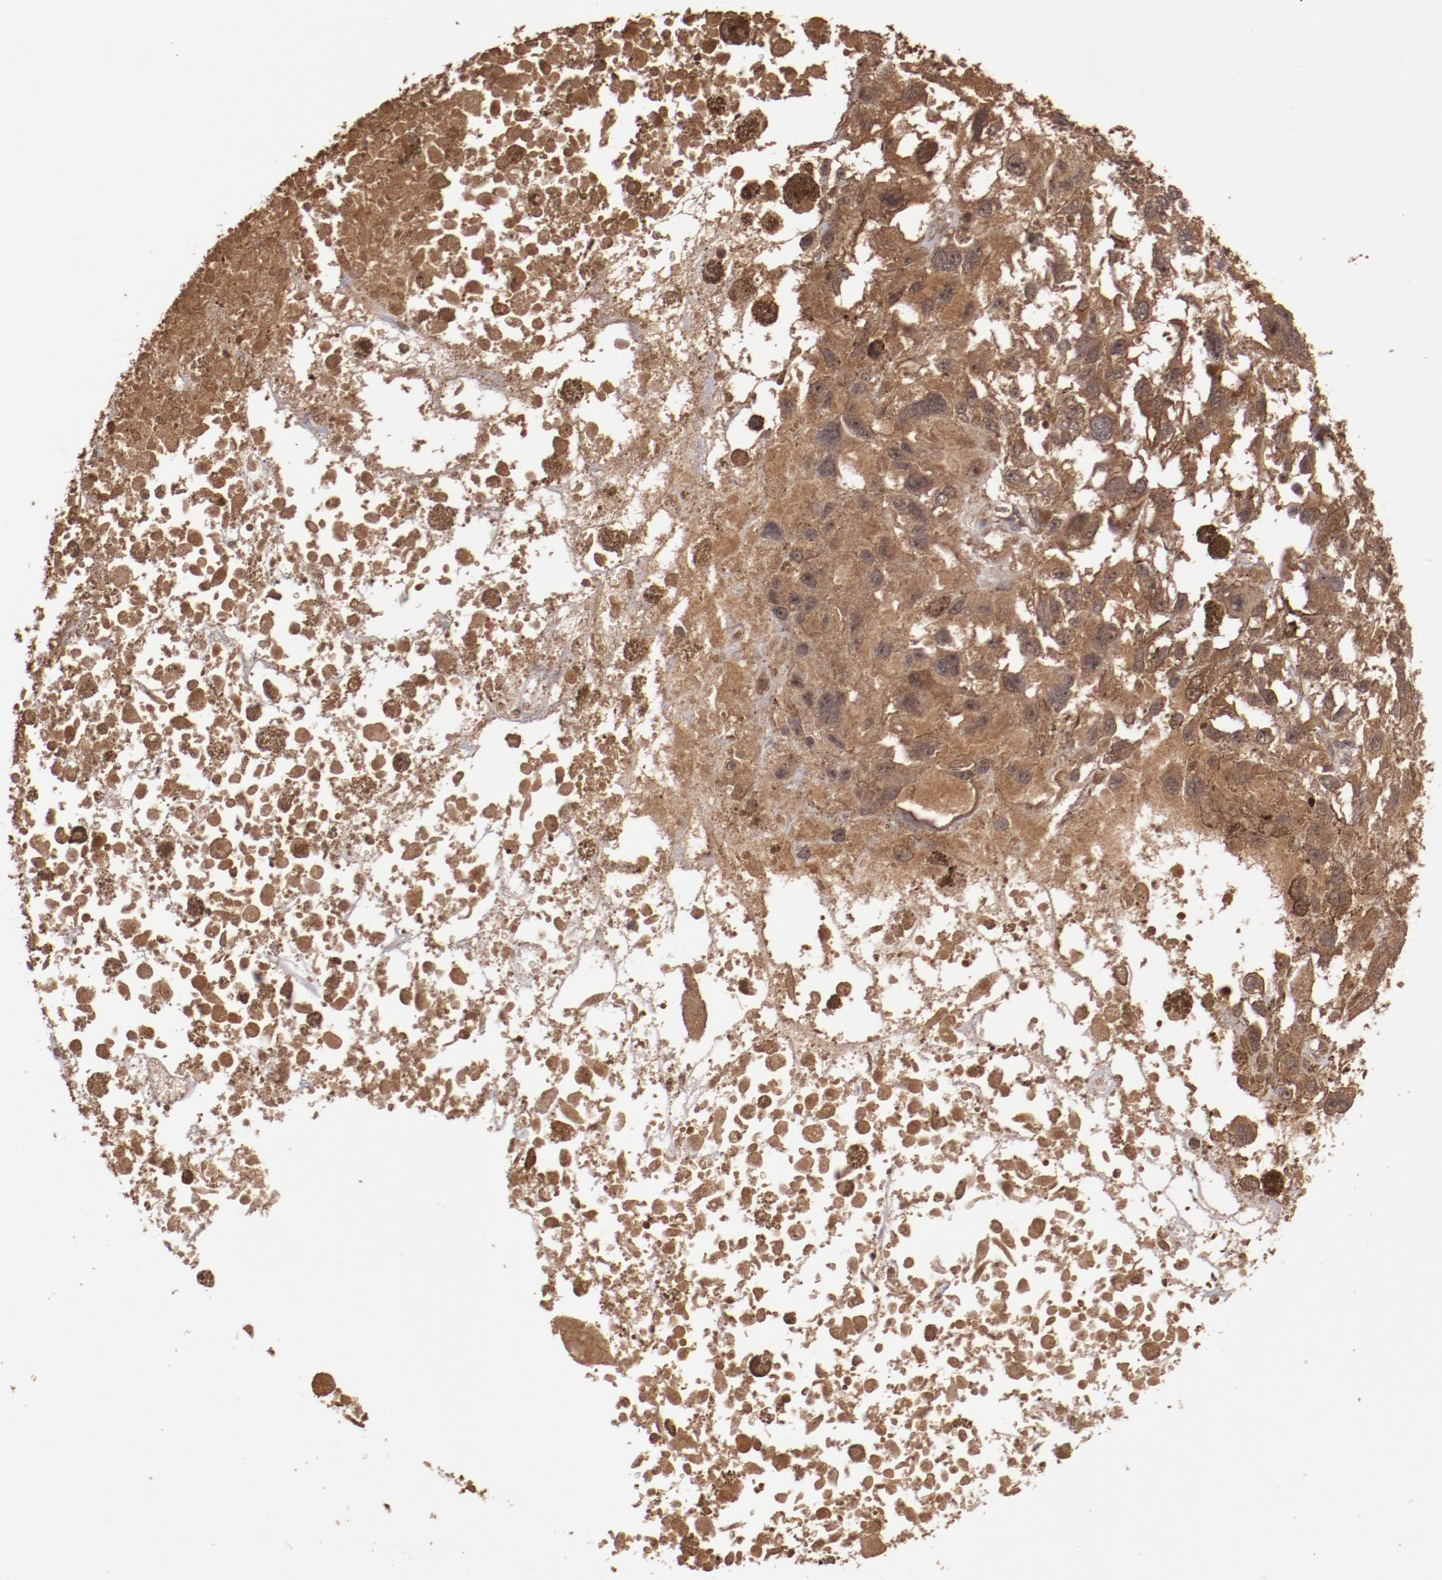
{"staining": {"intensity": "strong", "quantity": ">75%", "location": "cytoplasmic/membranous"}, "tissue": "melanoma", "cell_type": "Tumor cells", "image_type": "cancer", "snomed": [{"axis": "morphology", "description": "Malignant melanoma, Metastatic site"}, {"axis": "topography", "description": "Lymph node"}], "caption": "High-power microscopy captured an immunohistochemistry histopathology image of malignant melanoma (metastatic site), revealing strong cytoplasmic/membranous positivity in approximately >75% of tumor cells.", "gene": "TXNDC16", "patient": {"sex": "male", "age": 59}}